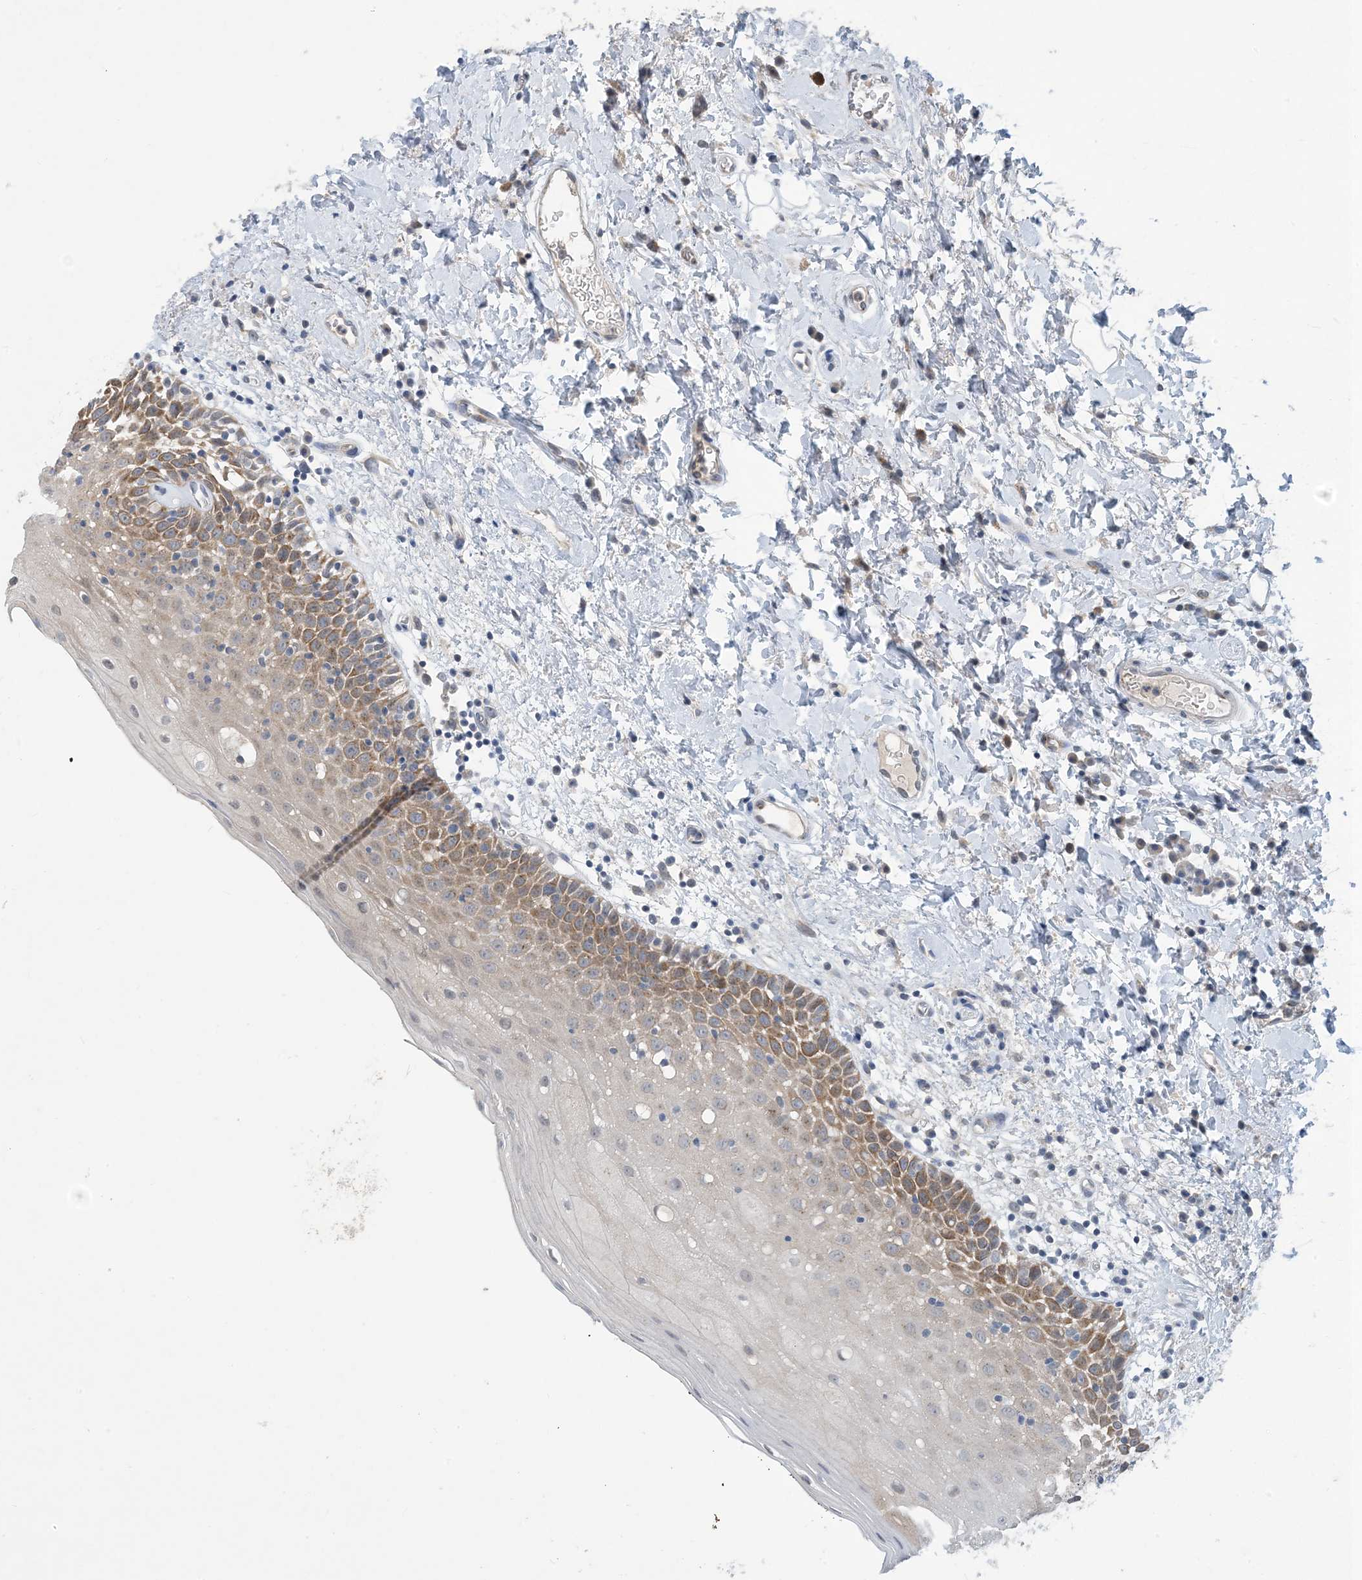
{"staining": {"intensity": "moderate", "quantity": "25%-75%", "location": "cytoplasmic/membranous"}, "tissue": "oral mucosa", "cell_type": "Squamous epithelial cells", "image_type": "normal", "snomed": [{"axis": "morphology", "description": "Normal tissue, NOS"}, {"axis": "topography", "description": "Oral tissue"}], "caption": "Approximately 25%-75% of squamous epithelial cells in unremarkable human oral mucosa demonstrate moderate cytoplasmic/membranous protein expression as visualized by brown immunohistochemical staining.", "gene": "TINAG", "patient": {"sex": "male", "age": 74}}